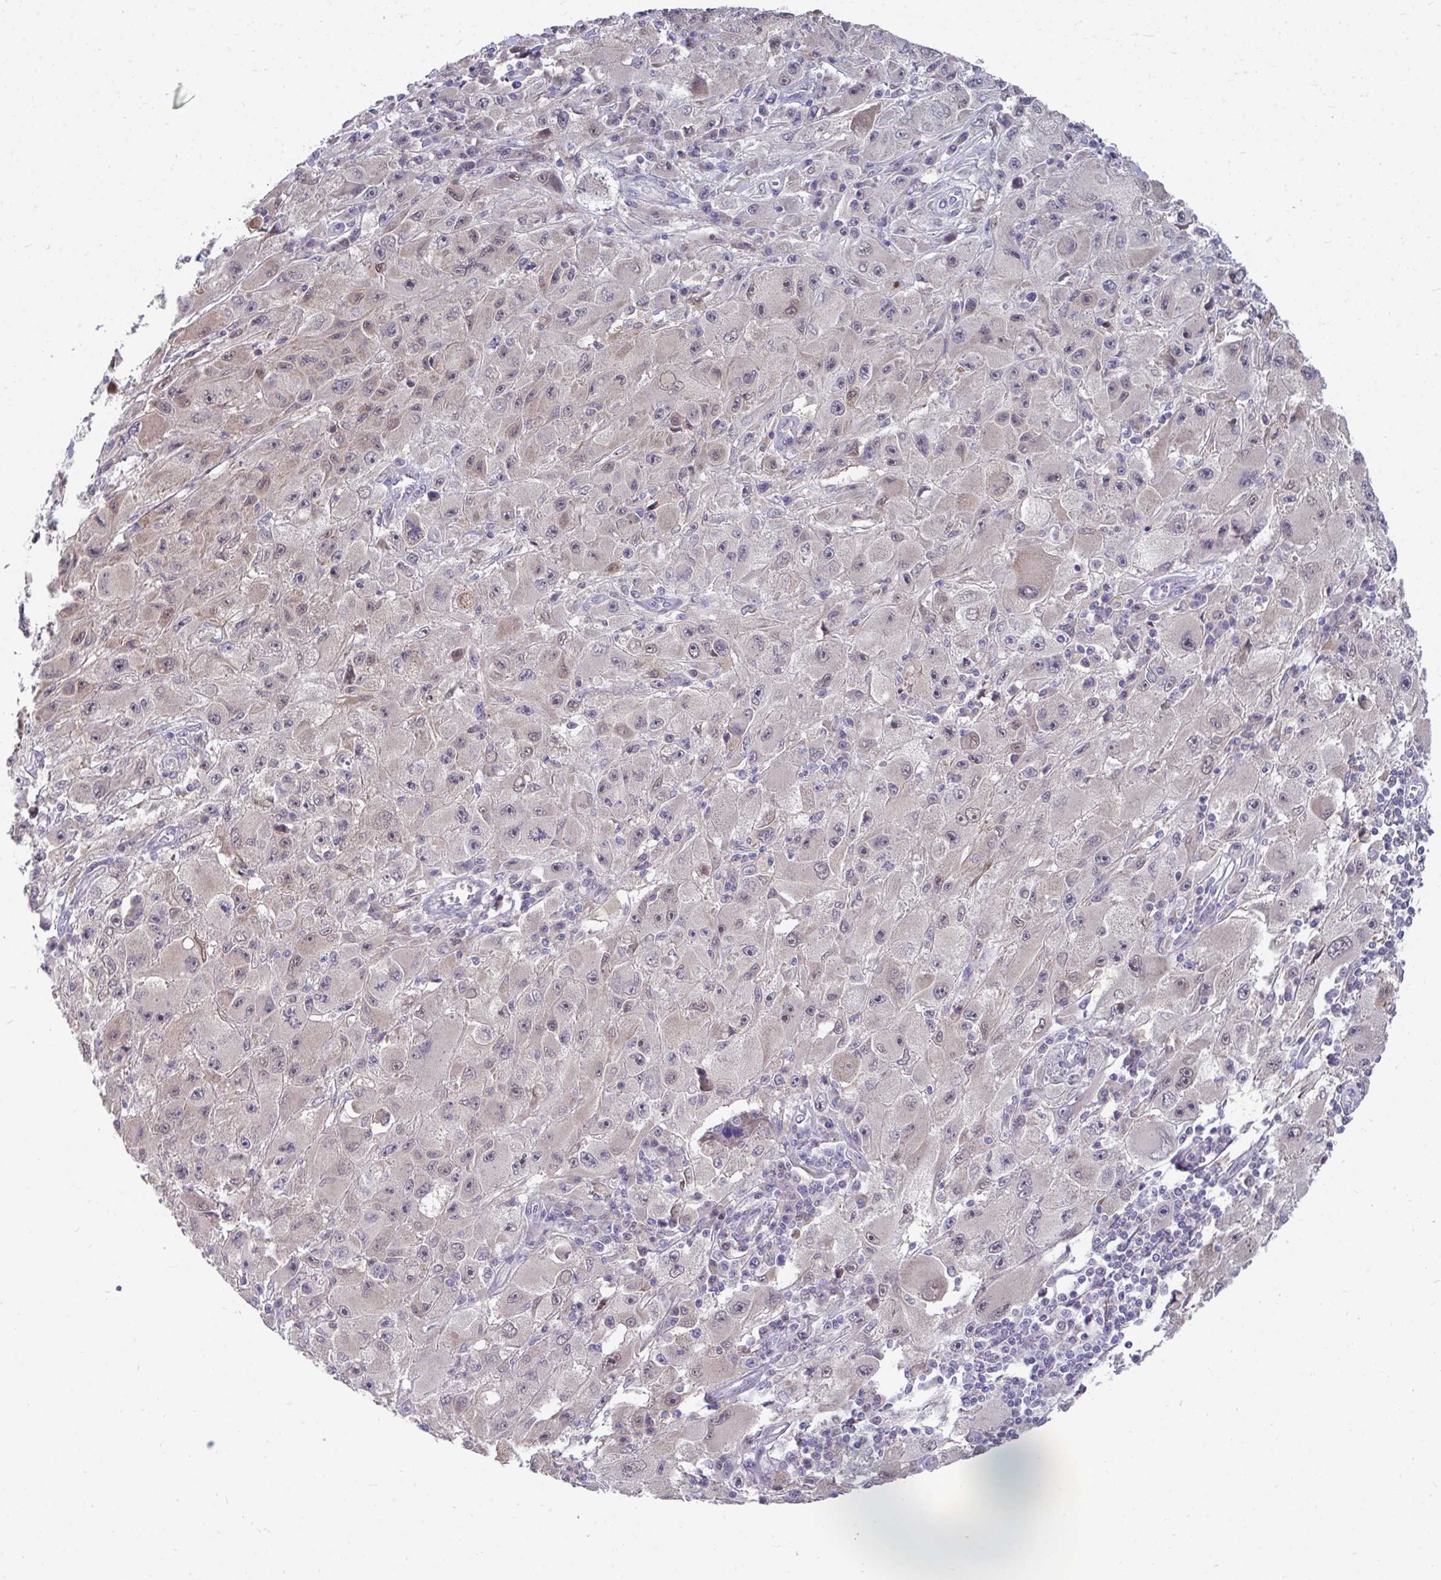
{"staining": {"intensity": "negative", "quantity": "none", "location": "none"}, "tissue": "melanoma", "cell_type": "Tumor cells", "image_type": "cancer", "snomed": [{"axis": "morphology", "description": "Malignant melanoma, Metastatic site"}, {"axis": "topography", "description": "Skin"}], "caption": "IHC photomicrograph of neoplastic tissue: human malignant melanoma (metastatic site) stained with DAB (3,3'-diaminobenzidine) shows no significant protein positivity in tumor cells.", "gene": "MROH8", "patient": {"sex": "male", "age": 53}}